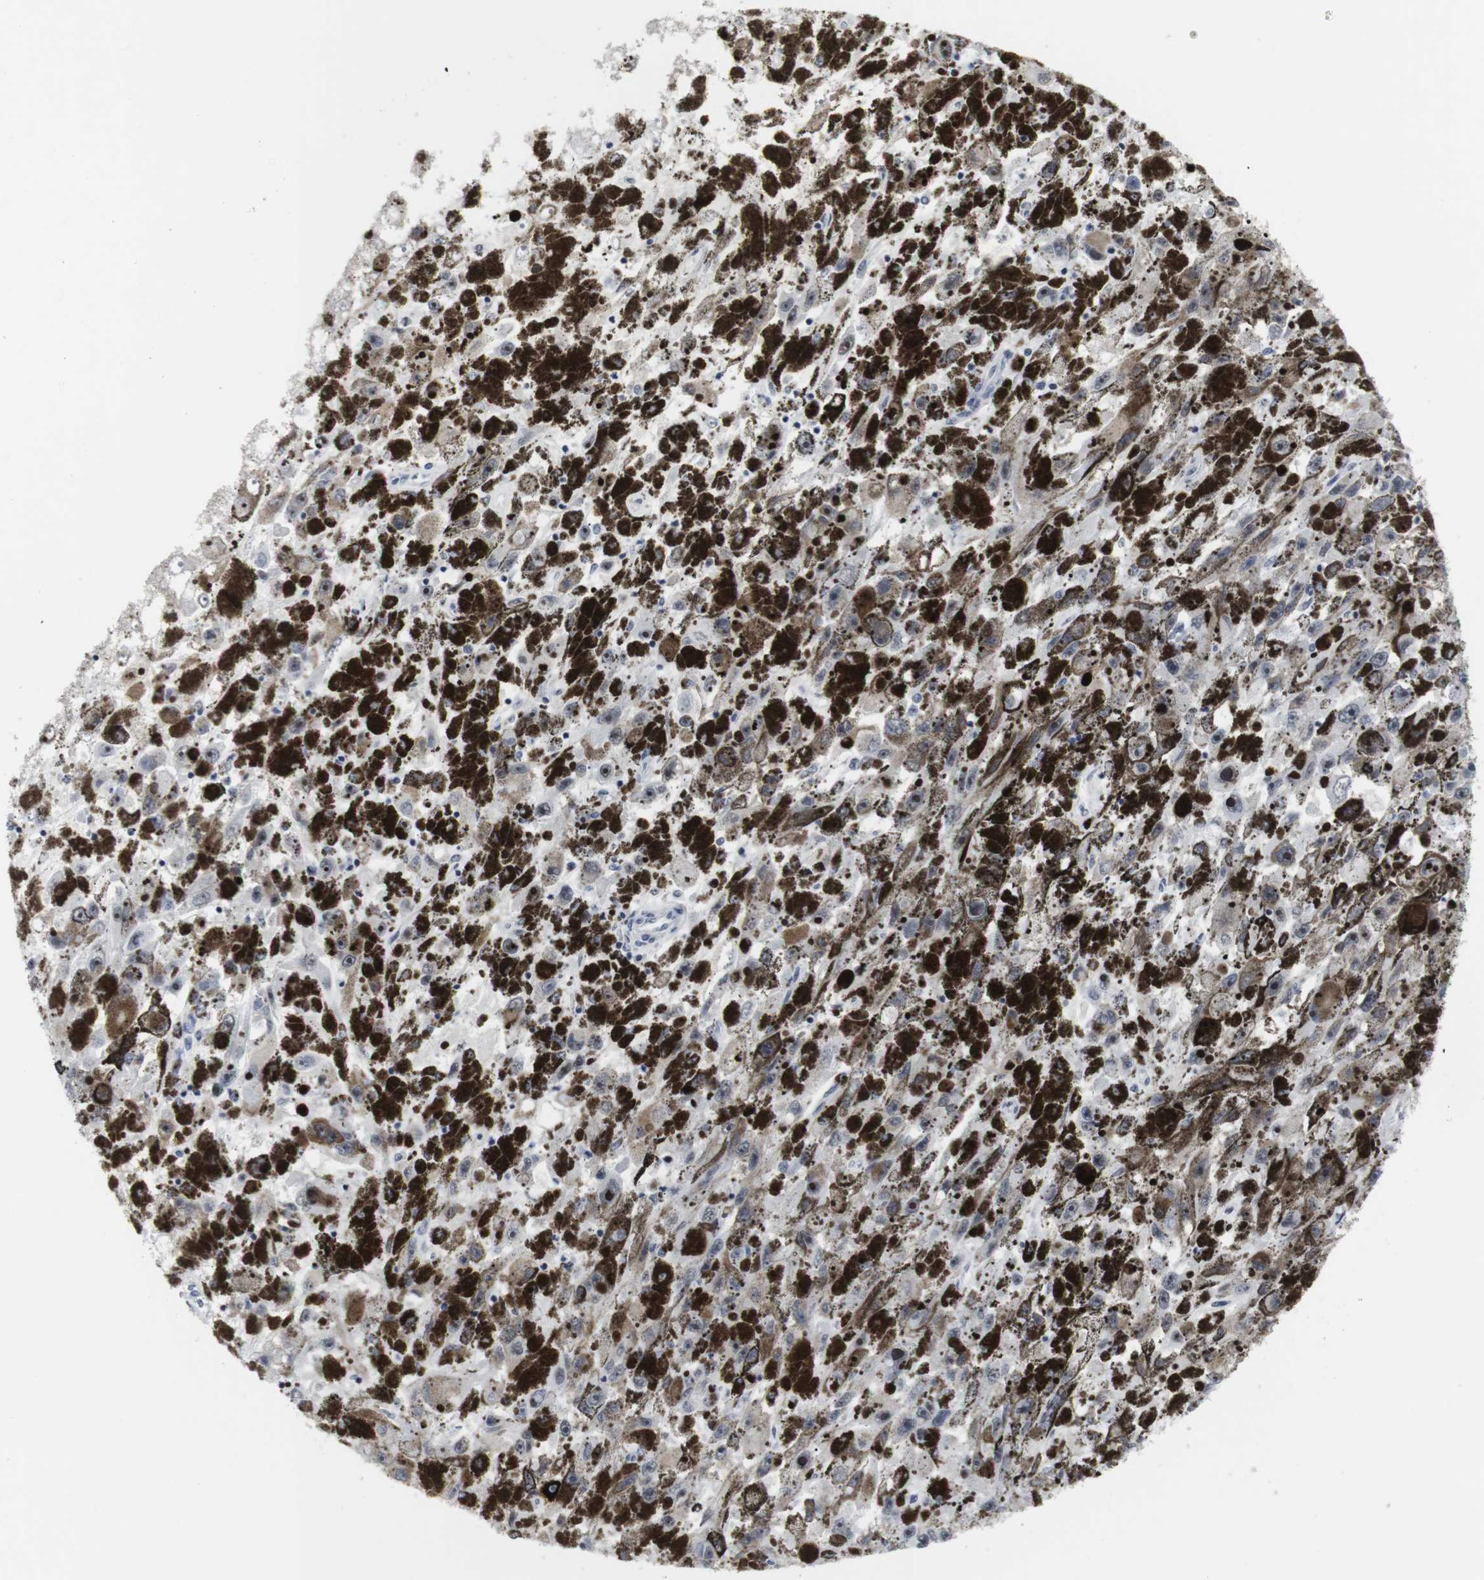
{"staining": {"intensity": "negative", "quantity": "none", "location": "none"}, "tissue": "melanoma", "cell_type": "Tumor cells", "image_type": "cancer", "snomed": [{"axis": "morphology", "description": "Malignant melanoma, NOS"}, {"axis": "topography", "description": "Skin"}], "caption": "Tumor cells show no significant protein staining in melanoma.", "gene": "MLH1", "patient": {"sex": "female", "age": 104}}